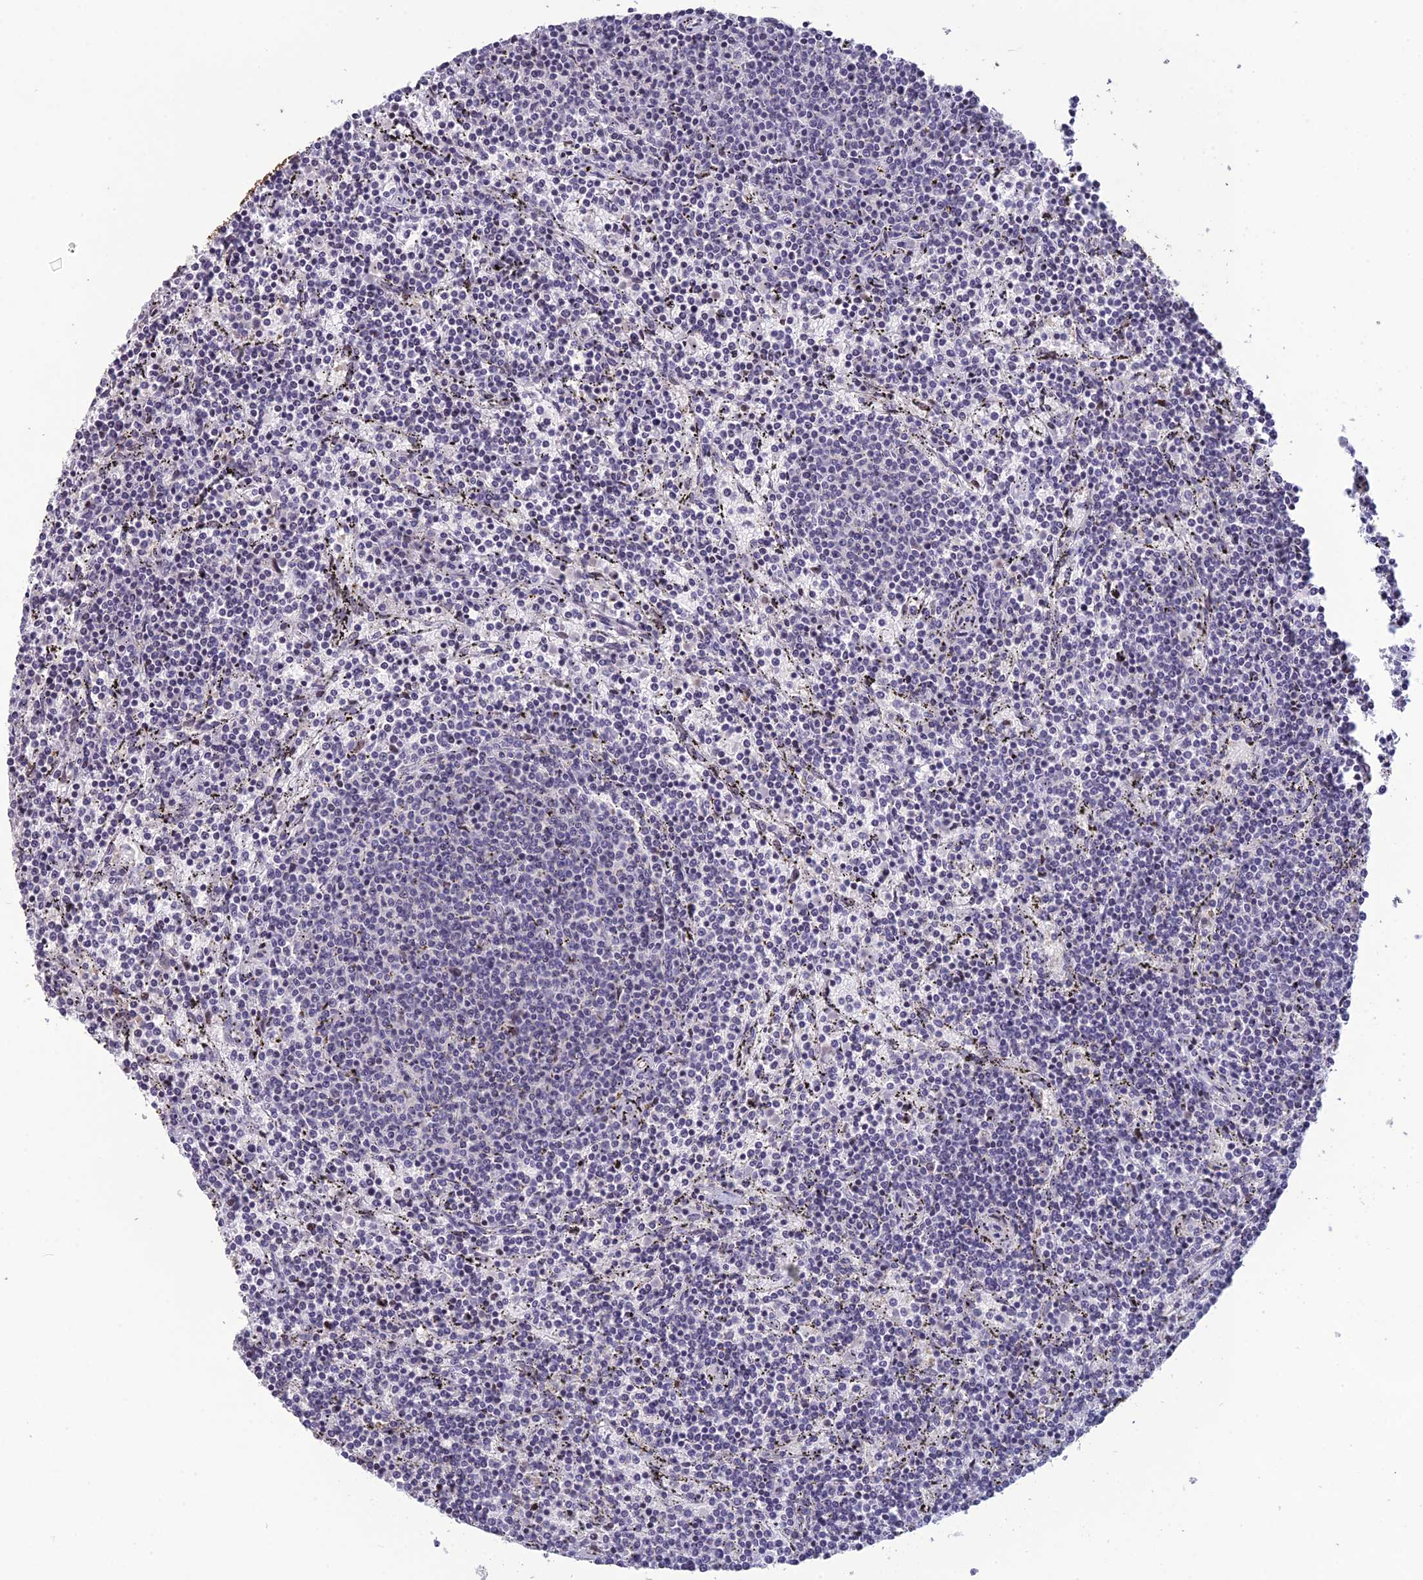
{"staining": {"intensity": "negative", "quantity": "none", "location": "none"}, "tissue": "lymphoma", "cell_type": "Tumor cells", "image_type": "cancer", "snomed": [{"axis": "morphology", "description": "Malignant lymphoma, non-Hodgkin's type, Low grade"}, {"axis": "topography", "description": "Spleen"}], "caption": "Lymphoma was stained to show a protein in brown. There is no significant expression in tumor cells.", "gene": "TMEM134", "patient": {"sex": "female", "age": 50}}